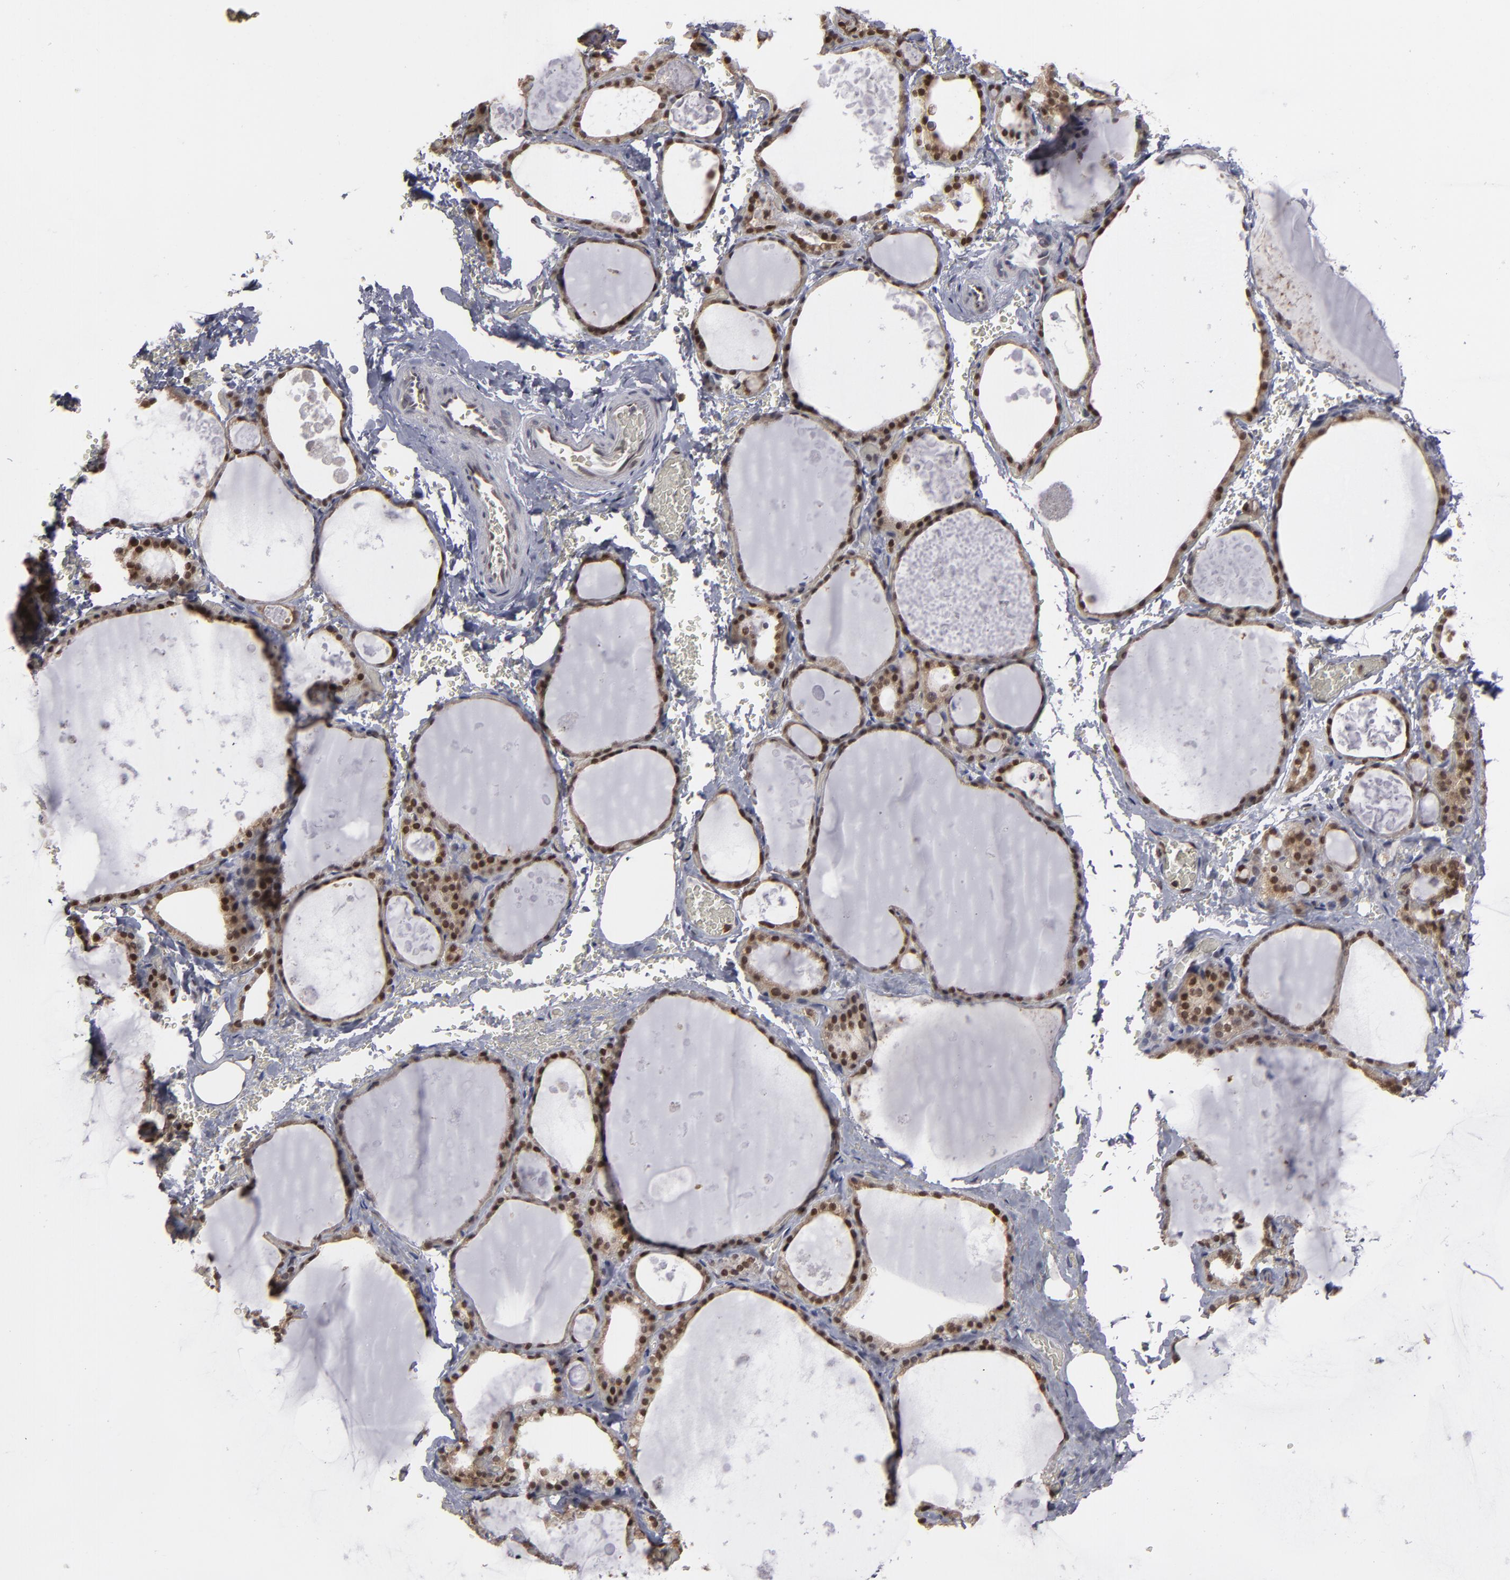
{"staining": {"intensity": "moderate", "quantity": "25%-75%", "location": "cytoplasmic/membranous,nuclear"}, "tissue": "thyroid gland", "cell_type": "Glandular cells", "image_type": "normal", "snomed": [{"axis": "morphology", "description": "Normal tissue, NOS"}, {"axis": "topography", "description": "Thyroid gland"}], "caption": "Normal thyroid gland was stained to show a protein in brown. There is medium levels of moderate cytoplasmic/membranous,nuclear staining in about 25%-75% of glandular cells. (DAB IHC, brown staining for protein, blue staining for nuclei).", "gene": "GSR", "patient": {"sex": "male", "age": 61}}